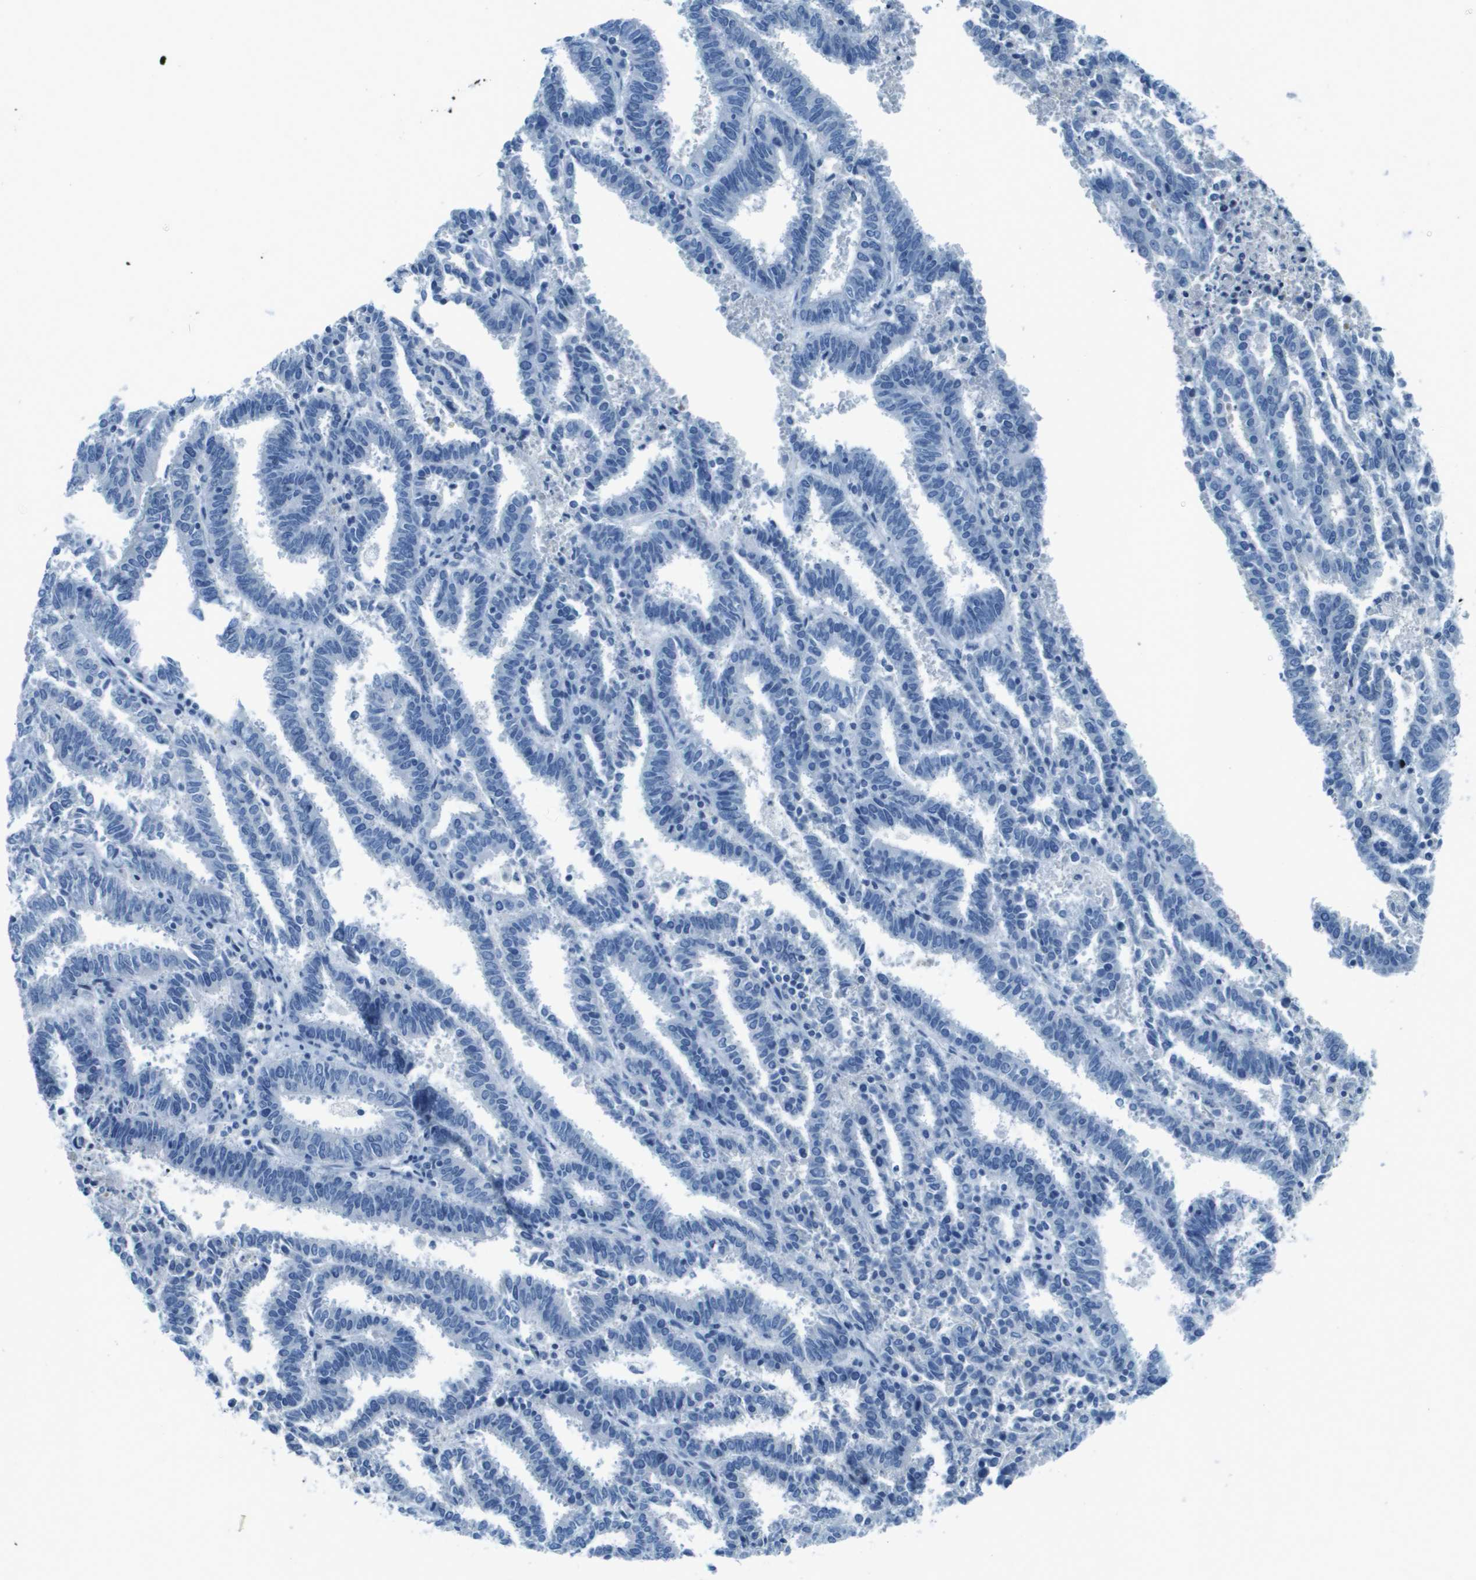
{"staining": {"intensity": "negative", "quantity": "none", "location": "none"}, "tissue": "endometrial cancer", "cell_type": "Tumor cells", "image_type": "cancer", "snomed": [{"axis": "morphology", "description": "Adenocarcinoma, NOS"}, {"axis": "topography", "description": "Uterus"}], "caption": "A high-resolution image shows immunohistochemistry (IHC) staining of endometrial cancer, which displays no significant positivity in tumor cells.", "gene": "CDHR2", "patient": {"sex": "female", "age": 83}}